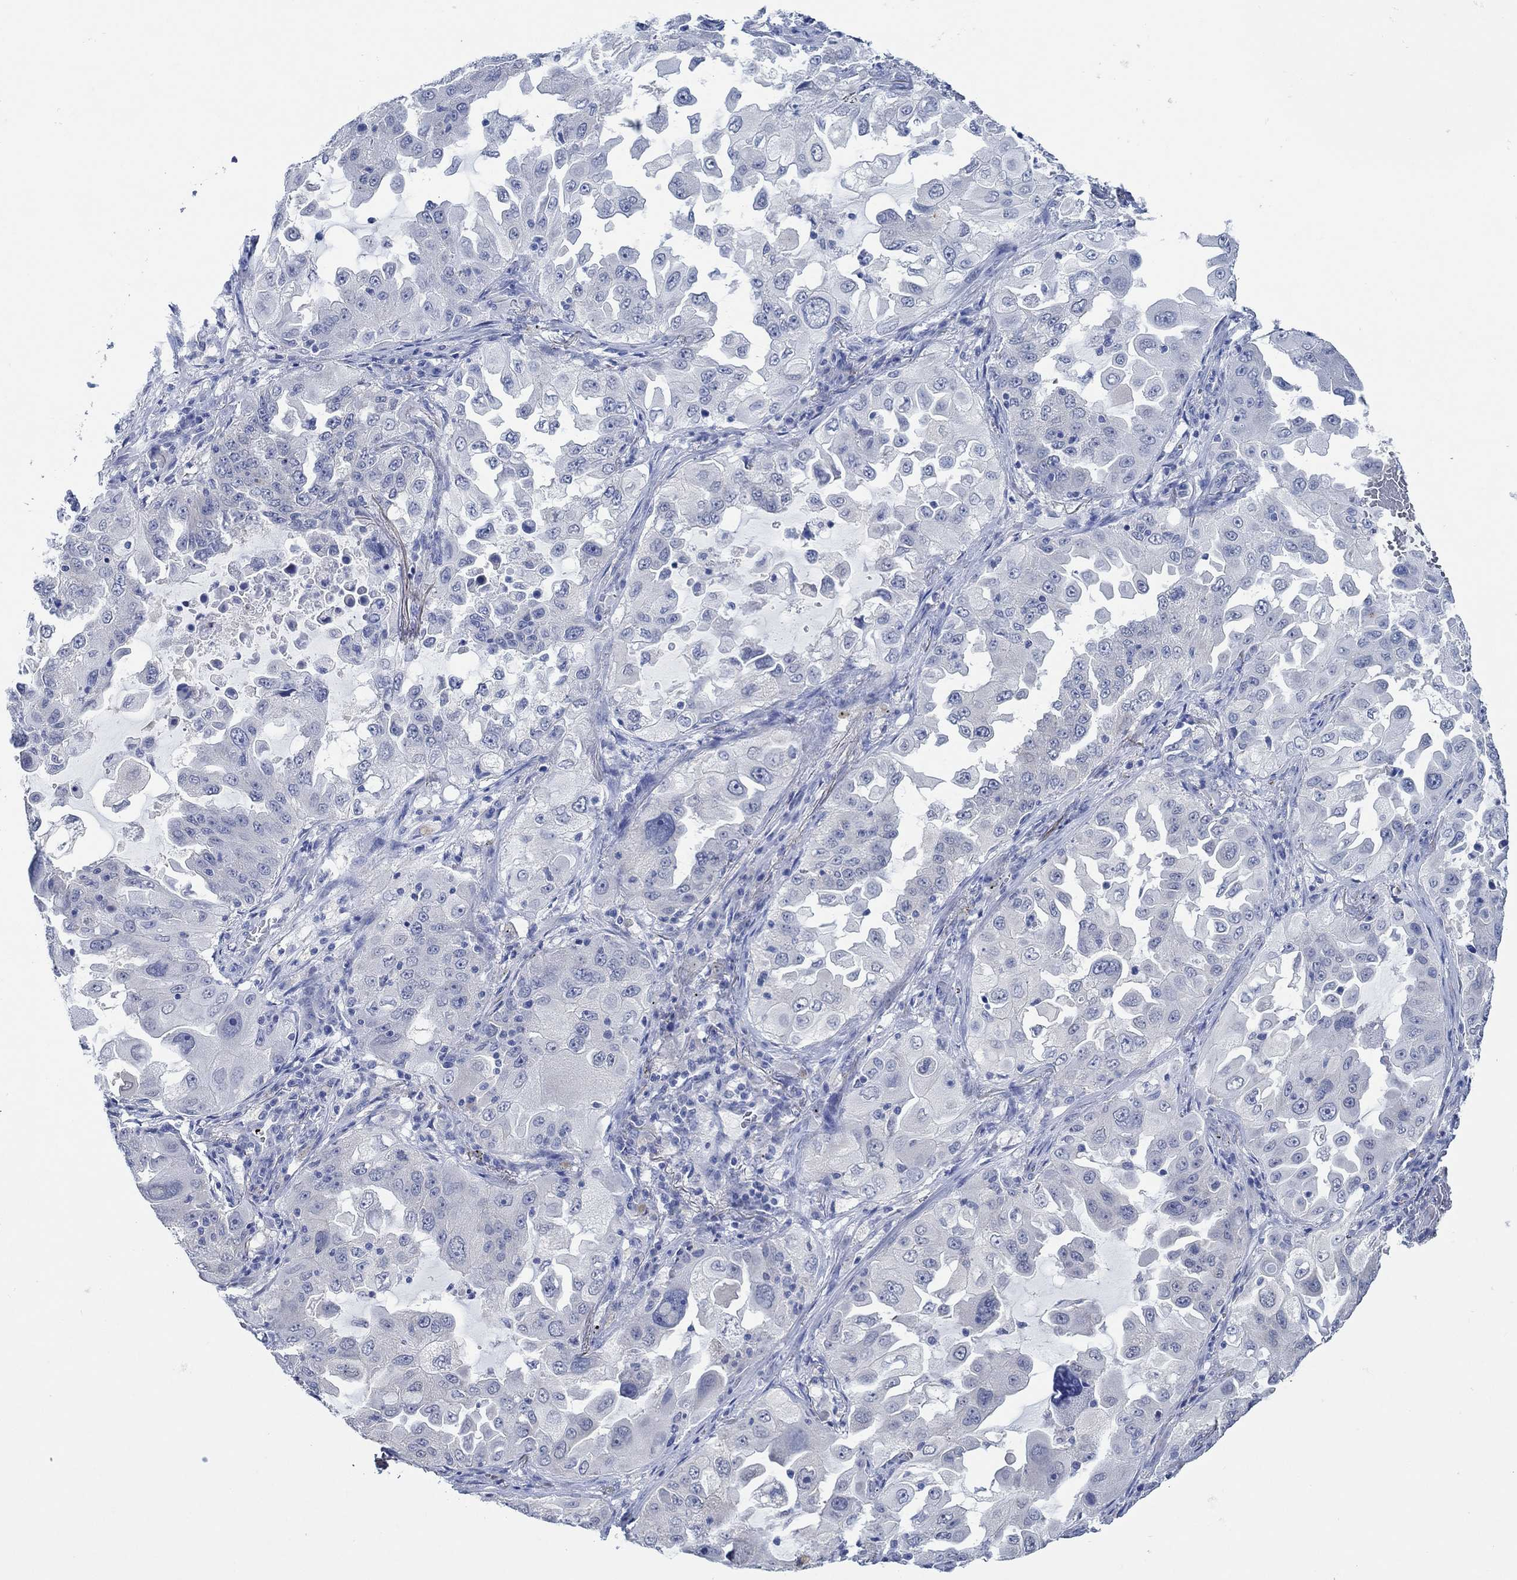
{"staining": {"intensity": "negative", "quantity": "none", "location": "none"}, "tissue": "lung cancer", "cell_type": "Tumor cells", "image_type": "cancer", "snomed": [{"axis": "morphology", "description": "Adenocarcinoma, NOS"}, {"axis": "topography", "description": "Lung"}], "caption": "Immunohistochemistry (IHC) photomicrograph of human adenocarcinoma (lung) stained for a protein (brown), which shows no staining in tumor cells. (IHC, brightfield microscopy, high magnification).", "gene": "ZNF671", "patient": {"sex": "female", "age": 61}}